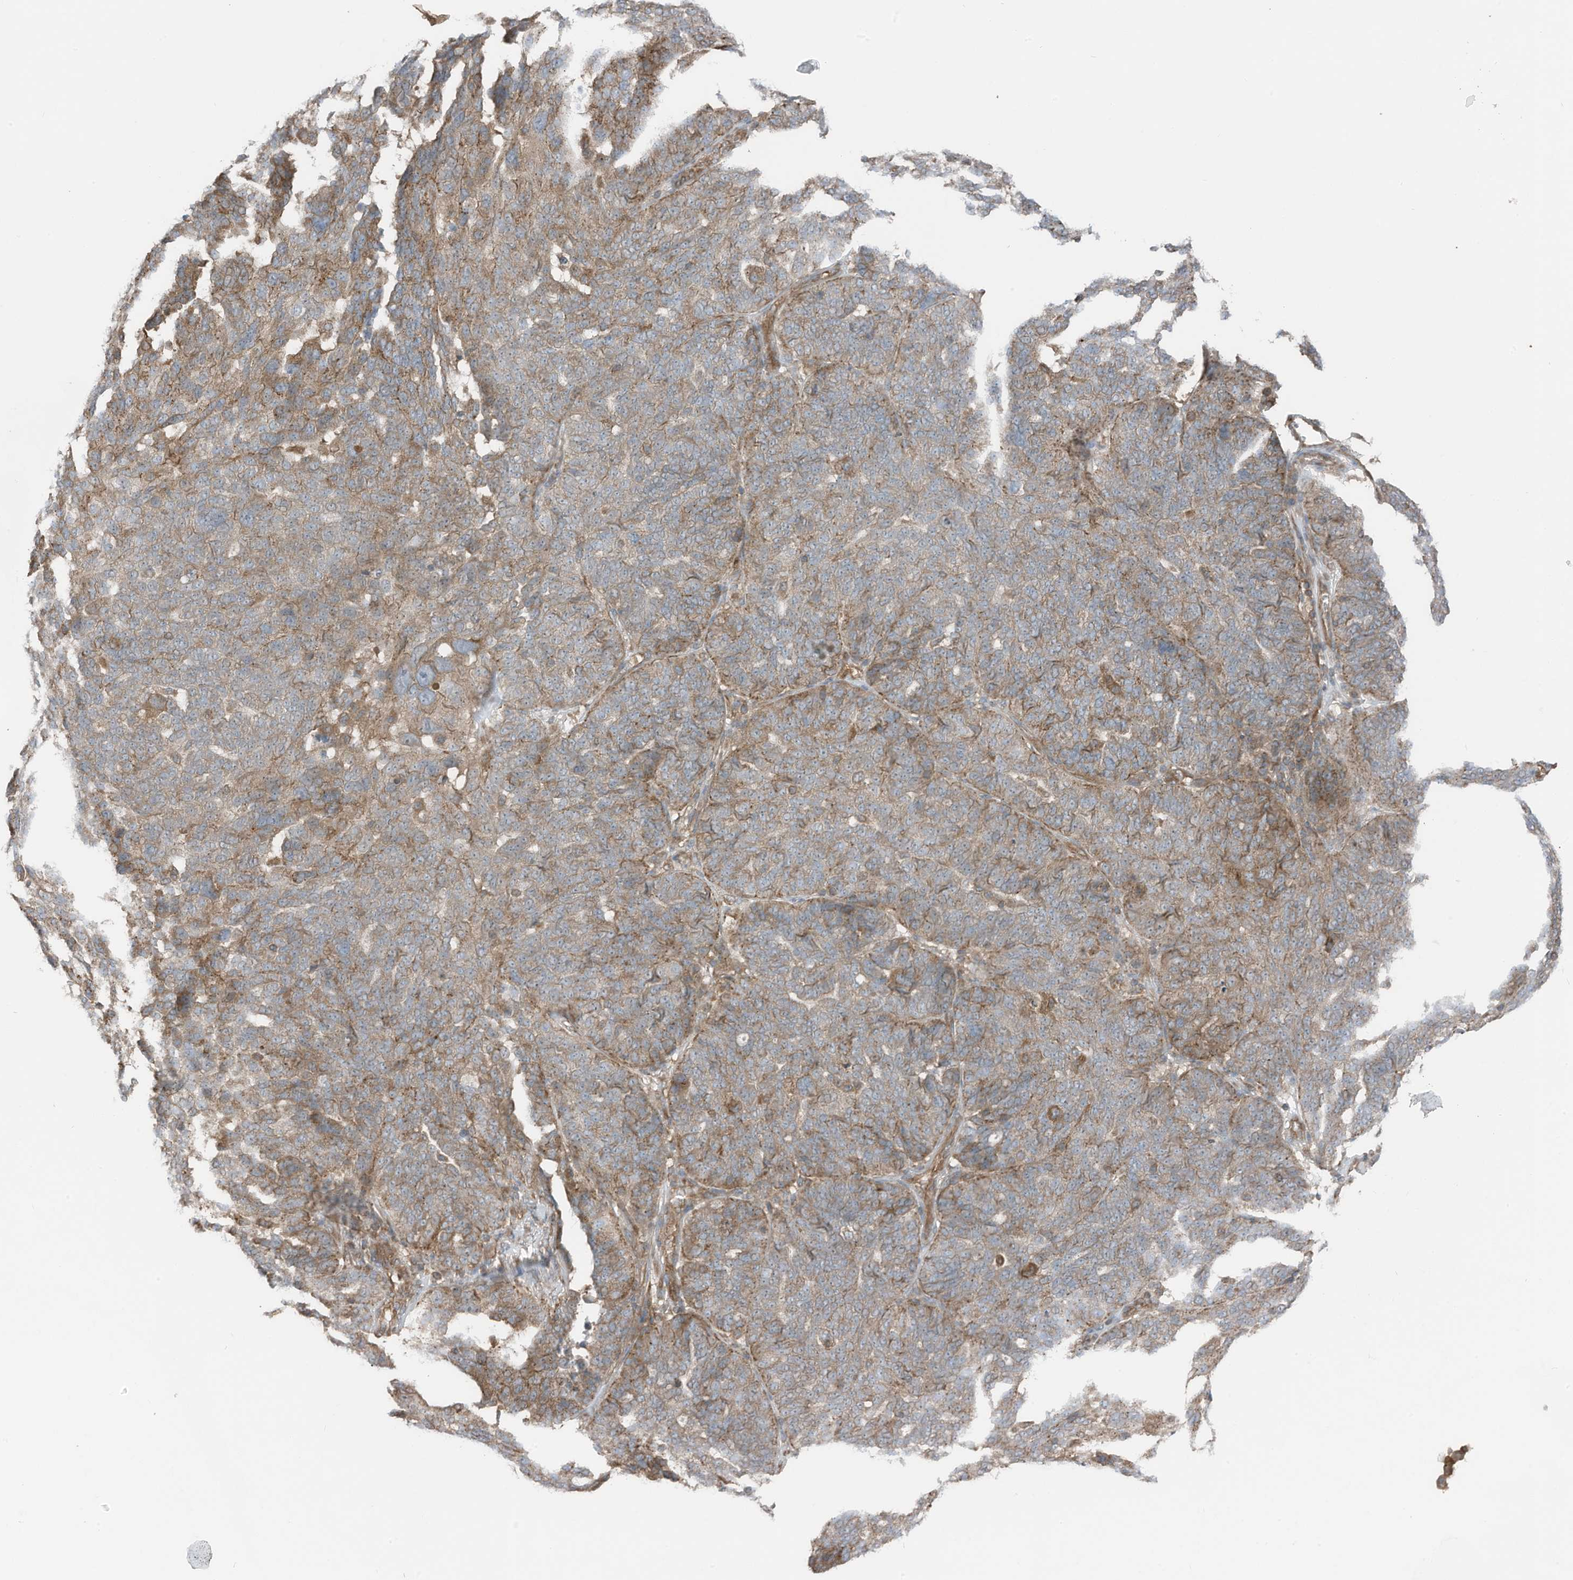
{"staining": {"intensity": "weak", "quantity": ">75%", "location": "cytoplasmic/membranous"}, "tissue": "ovarian cancer", "cell_type": "Tumor cells", "image_type": "cancer", "snomed": [{"axis": "morphology", "description": "Cystadenocarcinoma, serous, NOS"}, {"axis": "topography", "description": "Ovary"}], "caption": "Immunohistochemistry (IHC) (DAB) staining of human ovarian serous cystadenocarcinoma demonstrates weak cytoplasmic/membranous protein staining in approximately >75% of tumor cells. The protein of interest is shown in brown color, while the nuclei are stained blue.", "gene": "TXNDC9", "patient": {"sex": "female", "age": 59}}